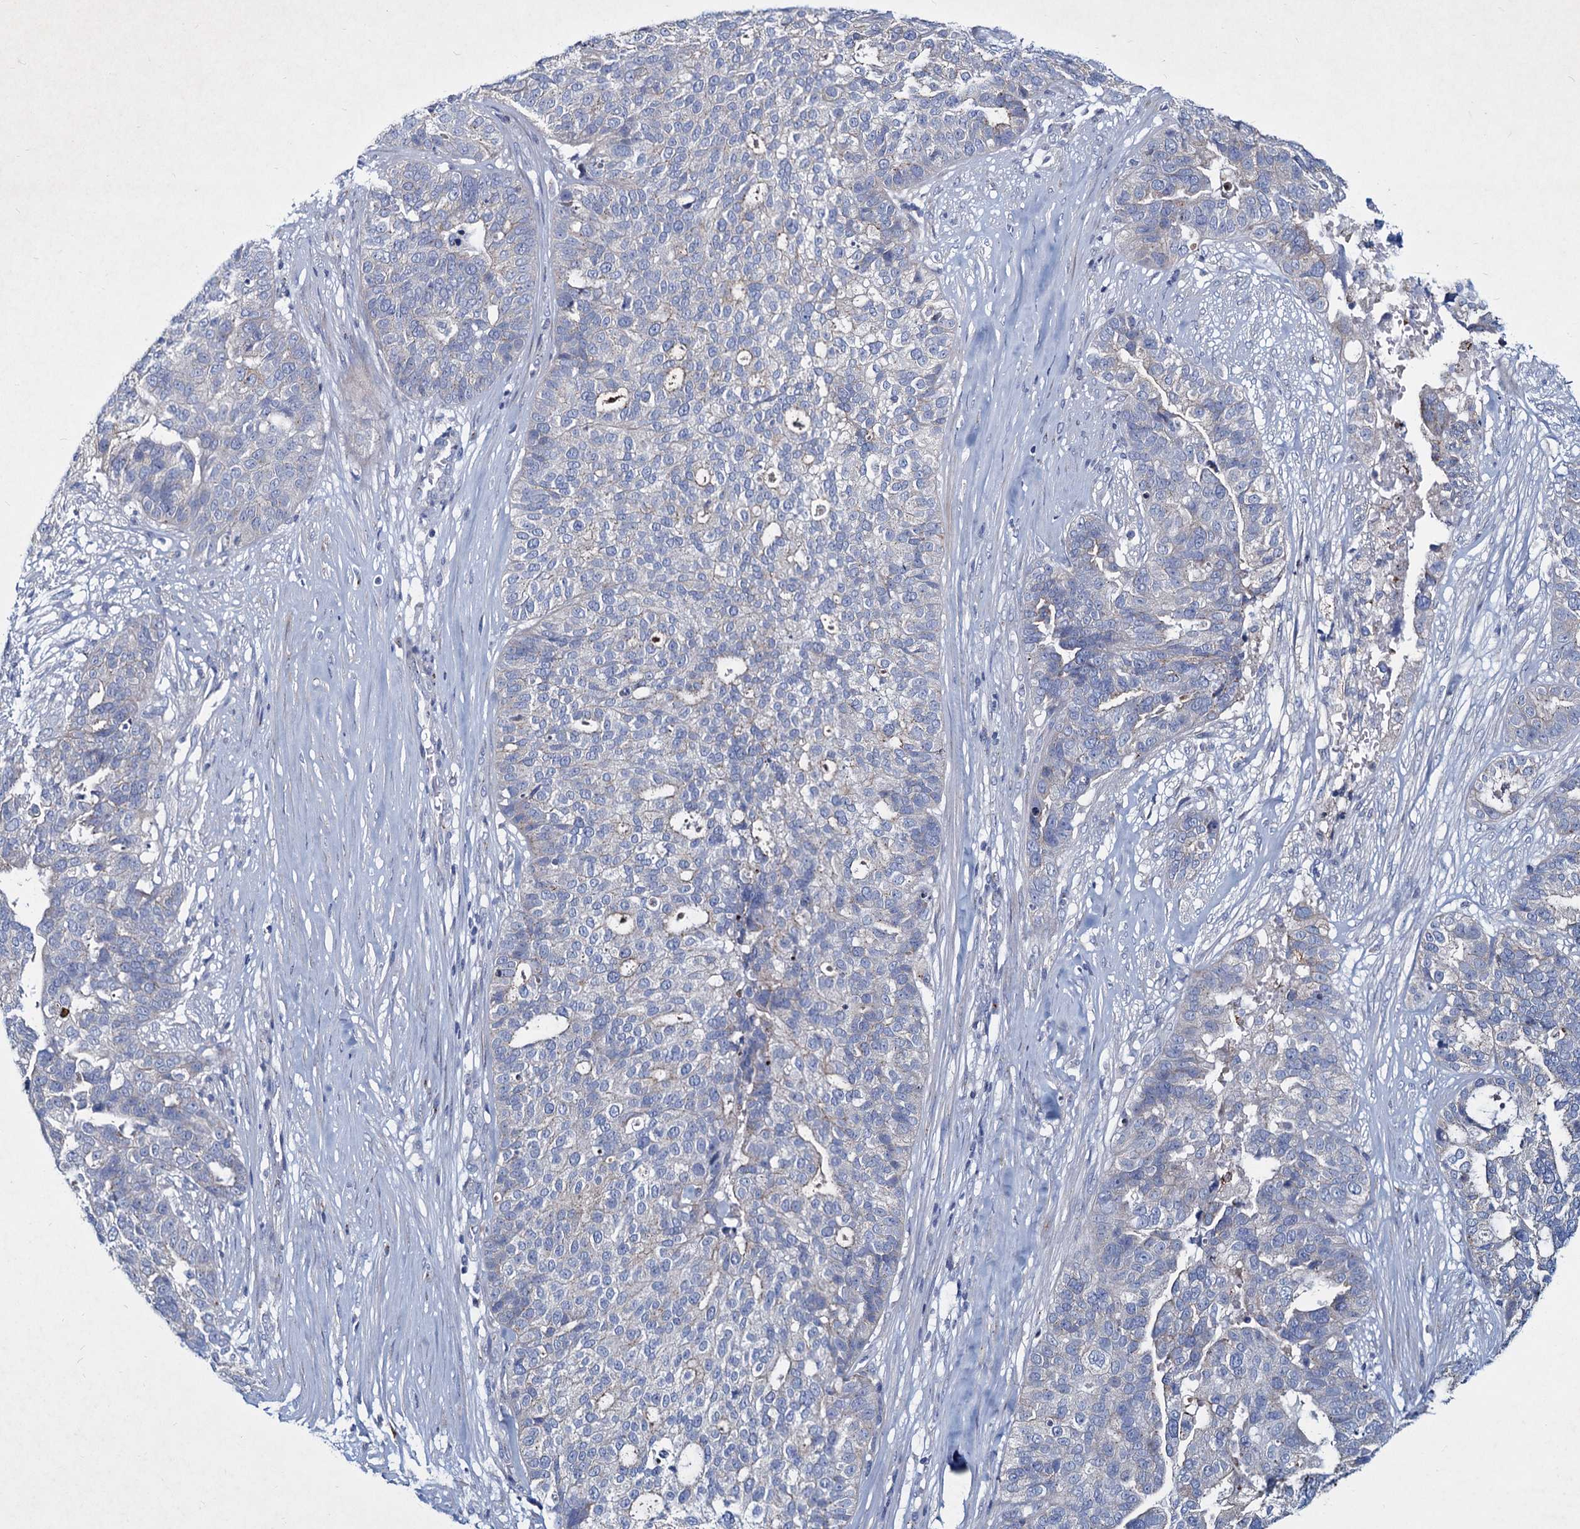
{"staining": {"intensity": "negative", "quantity": "none", "location": "none"}, "tissue": "ovarian cancer", "cell_type": "Tumor cells", "image_type": "cancer", "snomed": [{"axis": "morphology", "description": "Cystadenocarcinoma, serous, NOS"}, {"axis": "topography", "description": "Ovary"}], "caption": "There is no significant expression in tumor cells of ovarian serous cystadenocarcinoma.", "gene": "AGBL4", "patient": {"sex": "female", "age": 59}}